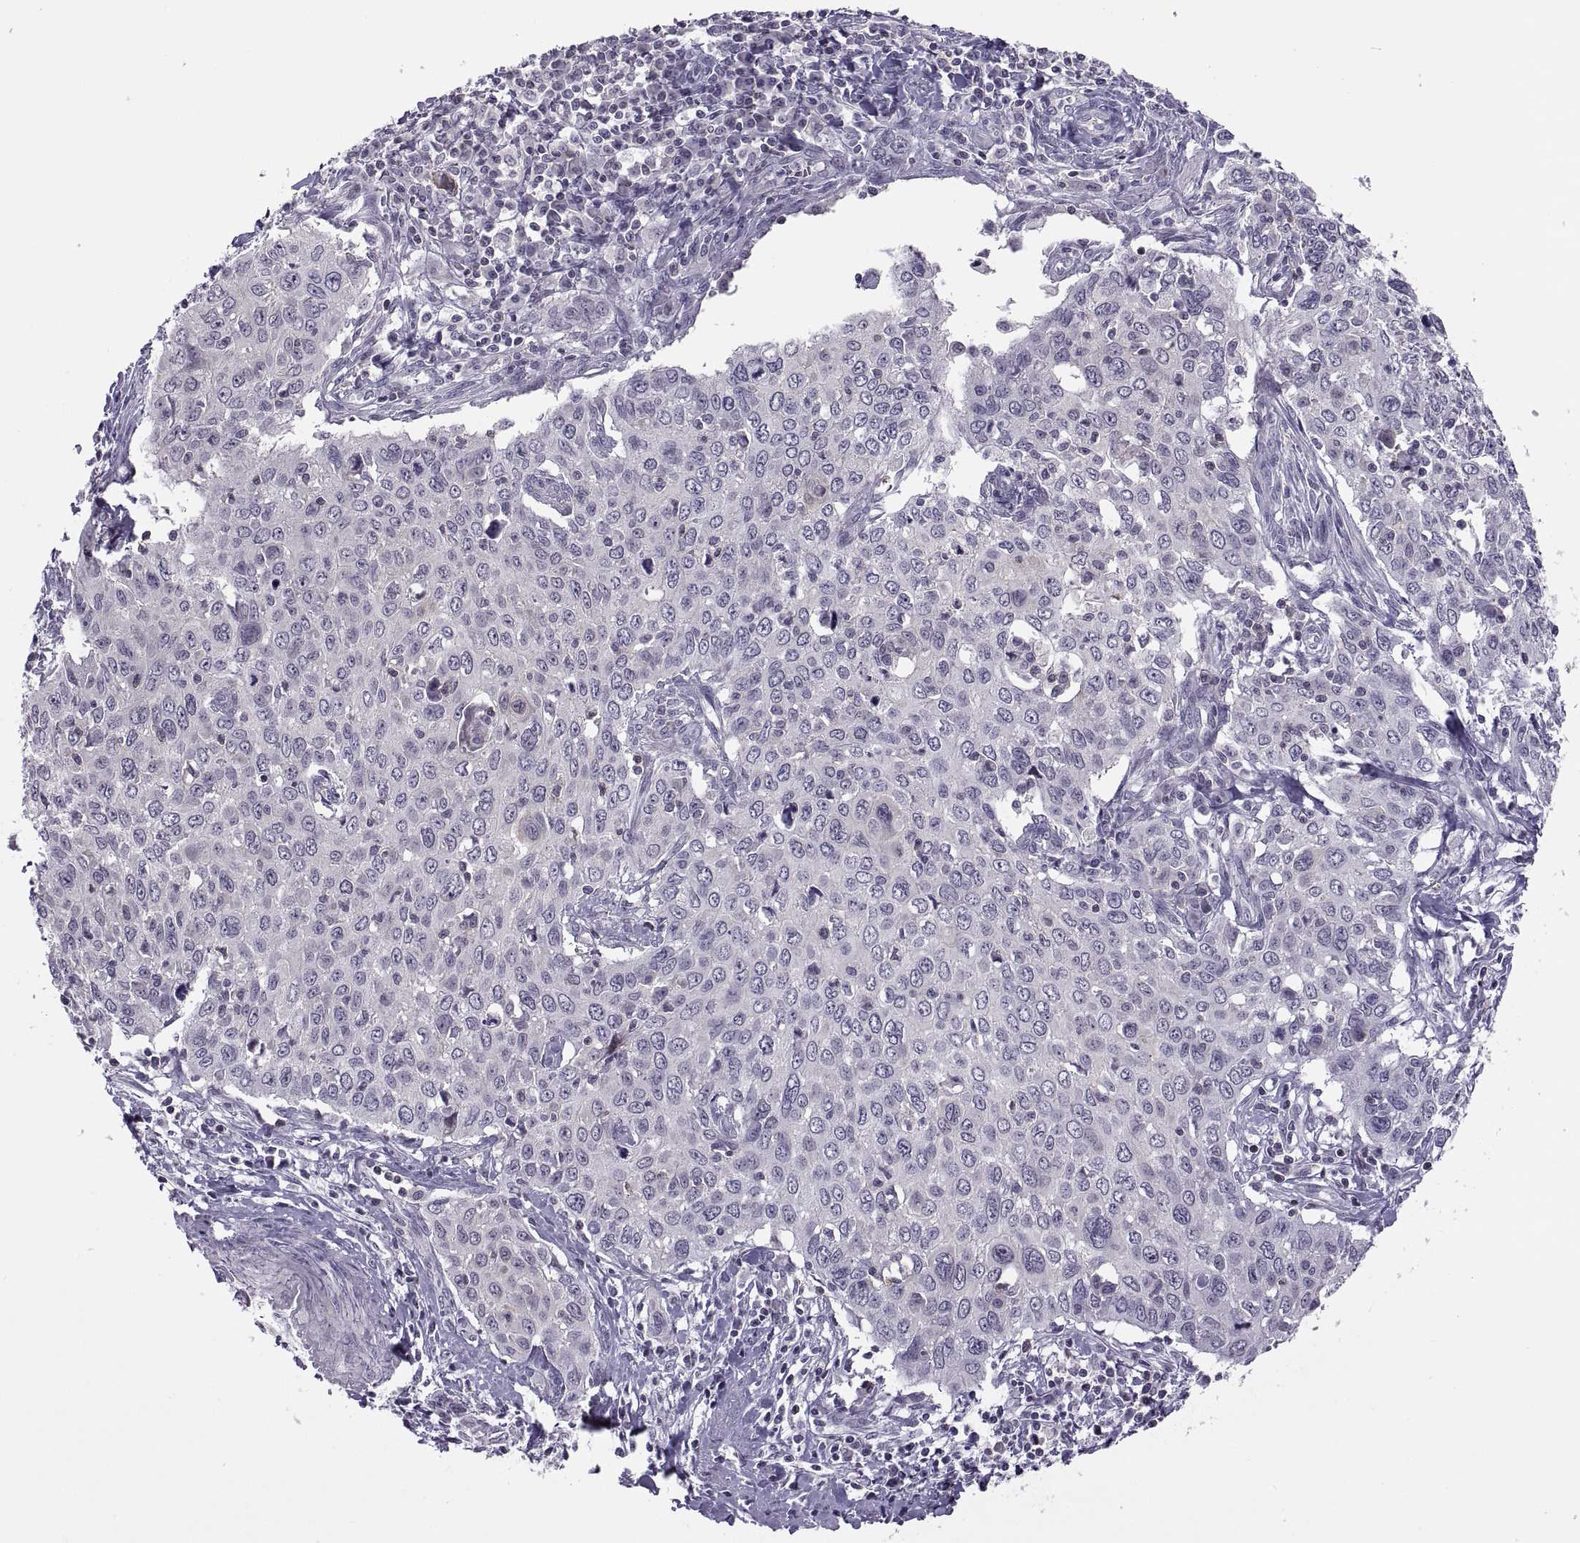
{"staining": {"intensity": "negative", "quantity": "none", "location": "none"}, "tissue": "cervical cancer", "cell_type": "Tumor cells", "image_type": "cancer", "snomed": [{"axis": "morphology", "description": "Squamous cell carcinoma, NOS"}, {"axis": "topography", "description": "Cervix"}], "caption": "A histopathology image of cervical cancer stained for a protein shows no brown staining in tumor cells. (DAB IHC, high magnification).", "gene": "TTC21A", "patient": {"sex": "female", "age": 38}}